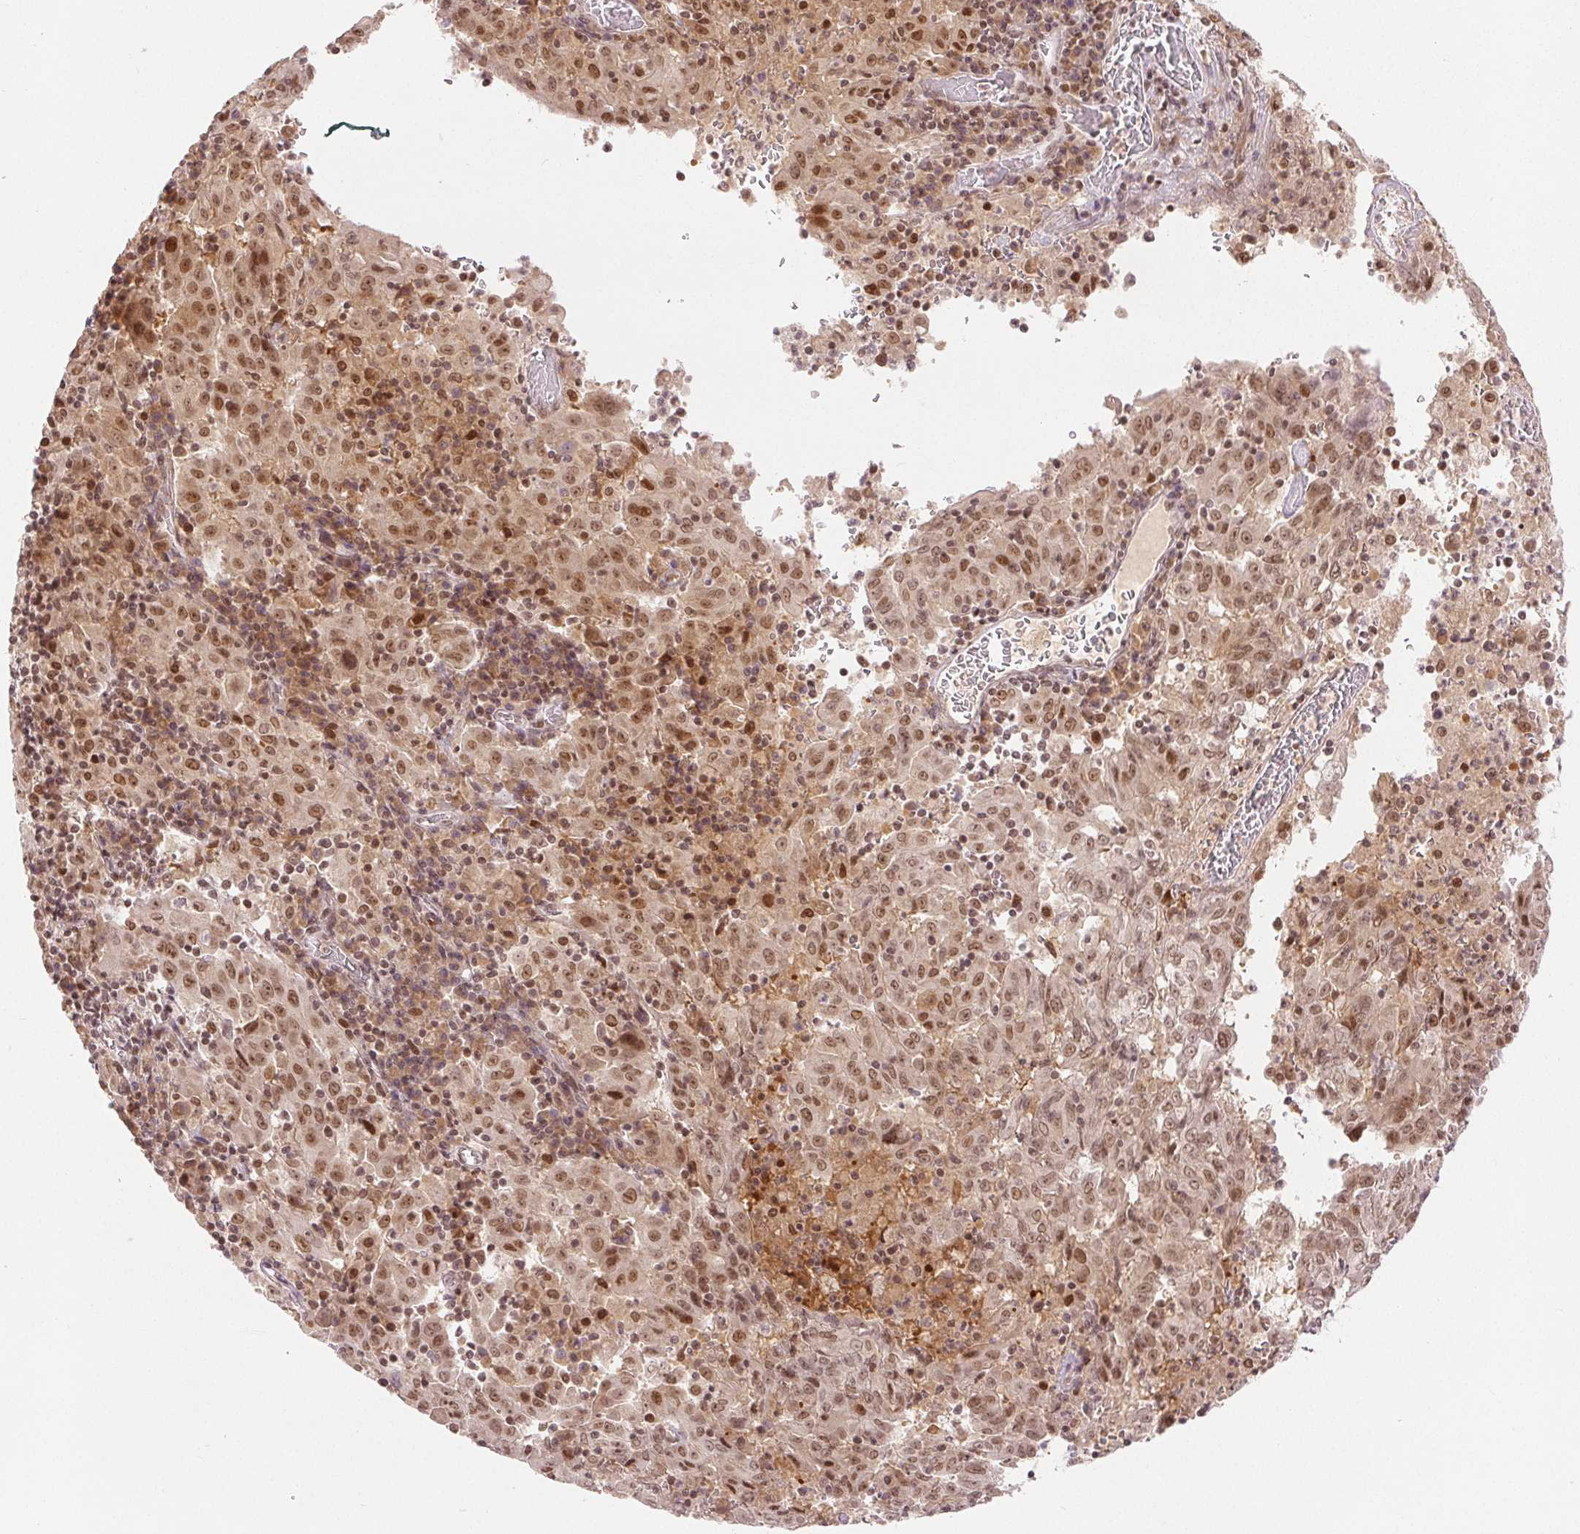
{"staining": {"intensity": "moderate", "quantity": ">75%", "location": "nuclear"}, "tissue": "pancreatic cancer", "cell_type": "Tumor cells", "image_type": "cancer", "snomed": [{"axis": "morphology", "description": "Adenocarcinoma, NOS"}, {"axis": "topography", "description": "Pancreas"}], "caption": "About >75% of tumor cells in pancreatic cancer exhibit moderate nuclear protein expression as visualized by brown immunohistochemical staining.", "gene": "DEK", "patient": {"sex": "male", "age": 63}}